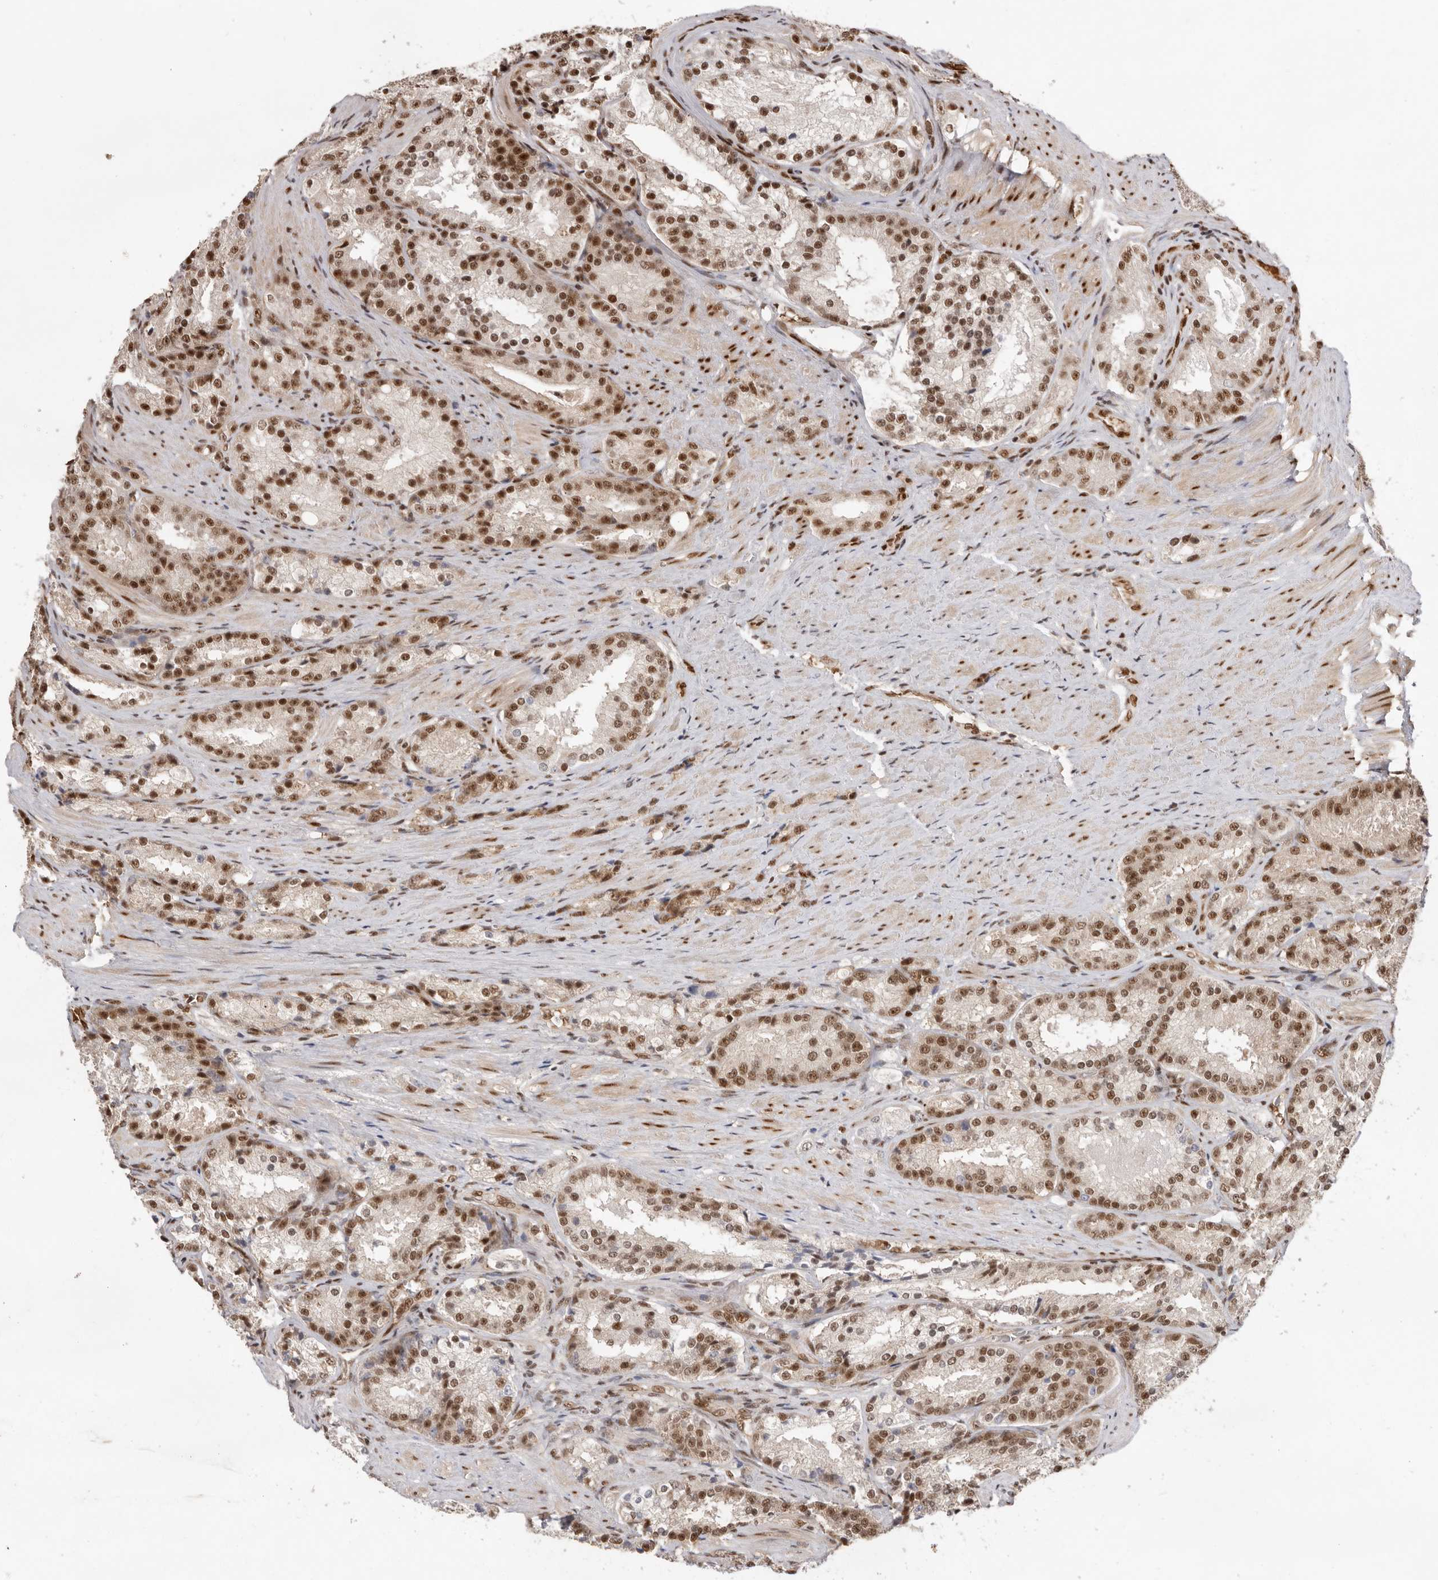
{"staining": {"intensity": "moderate", "quantity": ">75%", "location": "nuclear"}, "tissue": "prostate cancer", "cell_type": "Tumor cells", "image_type": "cancer", "snomed": [{"axis": "morphology", "description": "Adenocarcinoma, High grade"}, {"axis": "topography", "description": "Prostate"}], "caption": "High-power microscopy captured an IHC histopathology image of prostate cancer, revealing moderate nuclear positivity in about >75% of tumor cells. (Brightfield microscopy of DAB IHC at high magnification).", "gene": "CHTOP", "patient": {"sex": "male", "age": 60}}